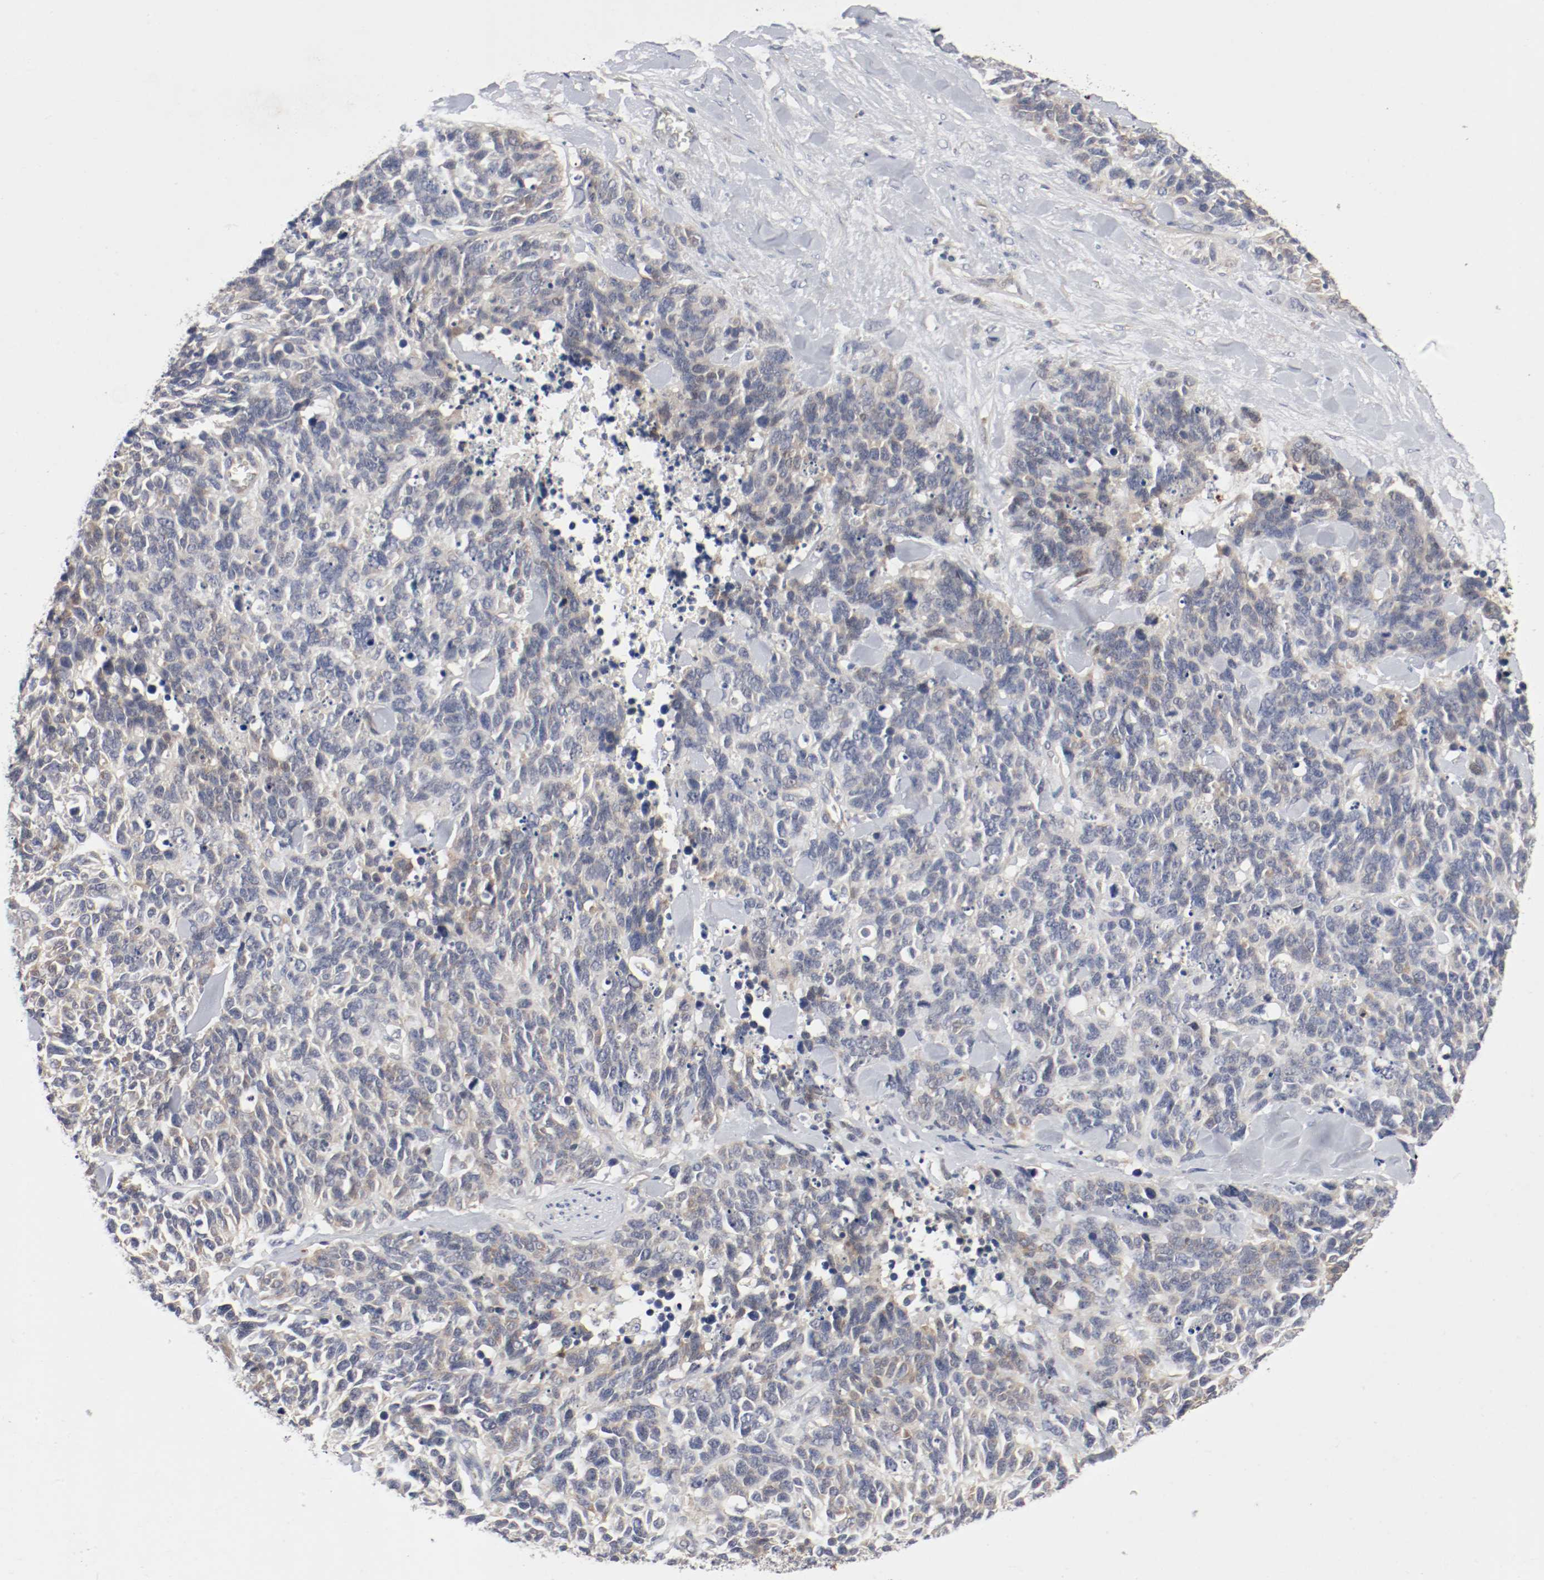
{"staining": {"intensity": "weak", "quantity": "<25%", "location": "cytoplasmic/membranous"}, "tissue": "lung cancer", "cell_type": "Tumor cells", "image_type": "cancer", "snomed": [{"axis": "morphology", "description": "Neoplasm, malignant, NOS"}, {"axis": "topography", "description": "Lung"}], "caption": "Immunohistochemistry (IHC) image of lung malignant neoplasm stained for a protein (brown), which exhibits no expression in tumor cells.", "gene": "REN", "patient": {"sex": "female", "age": 58}}